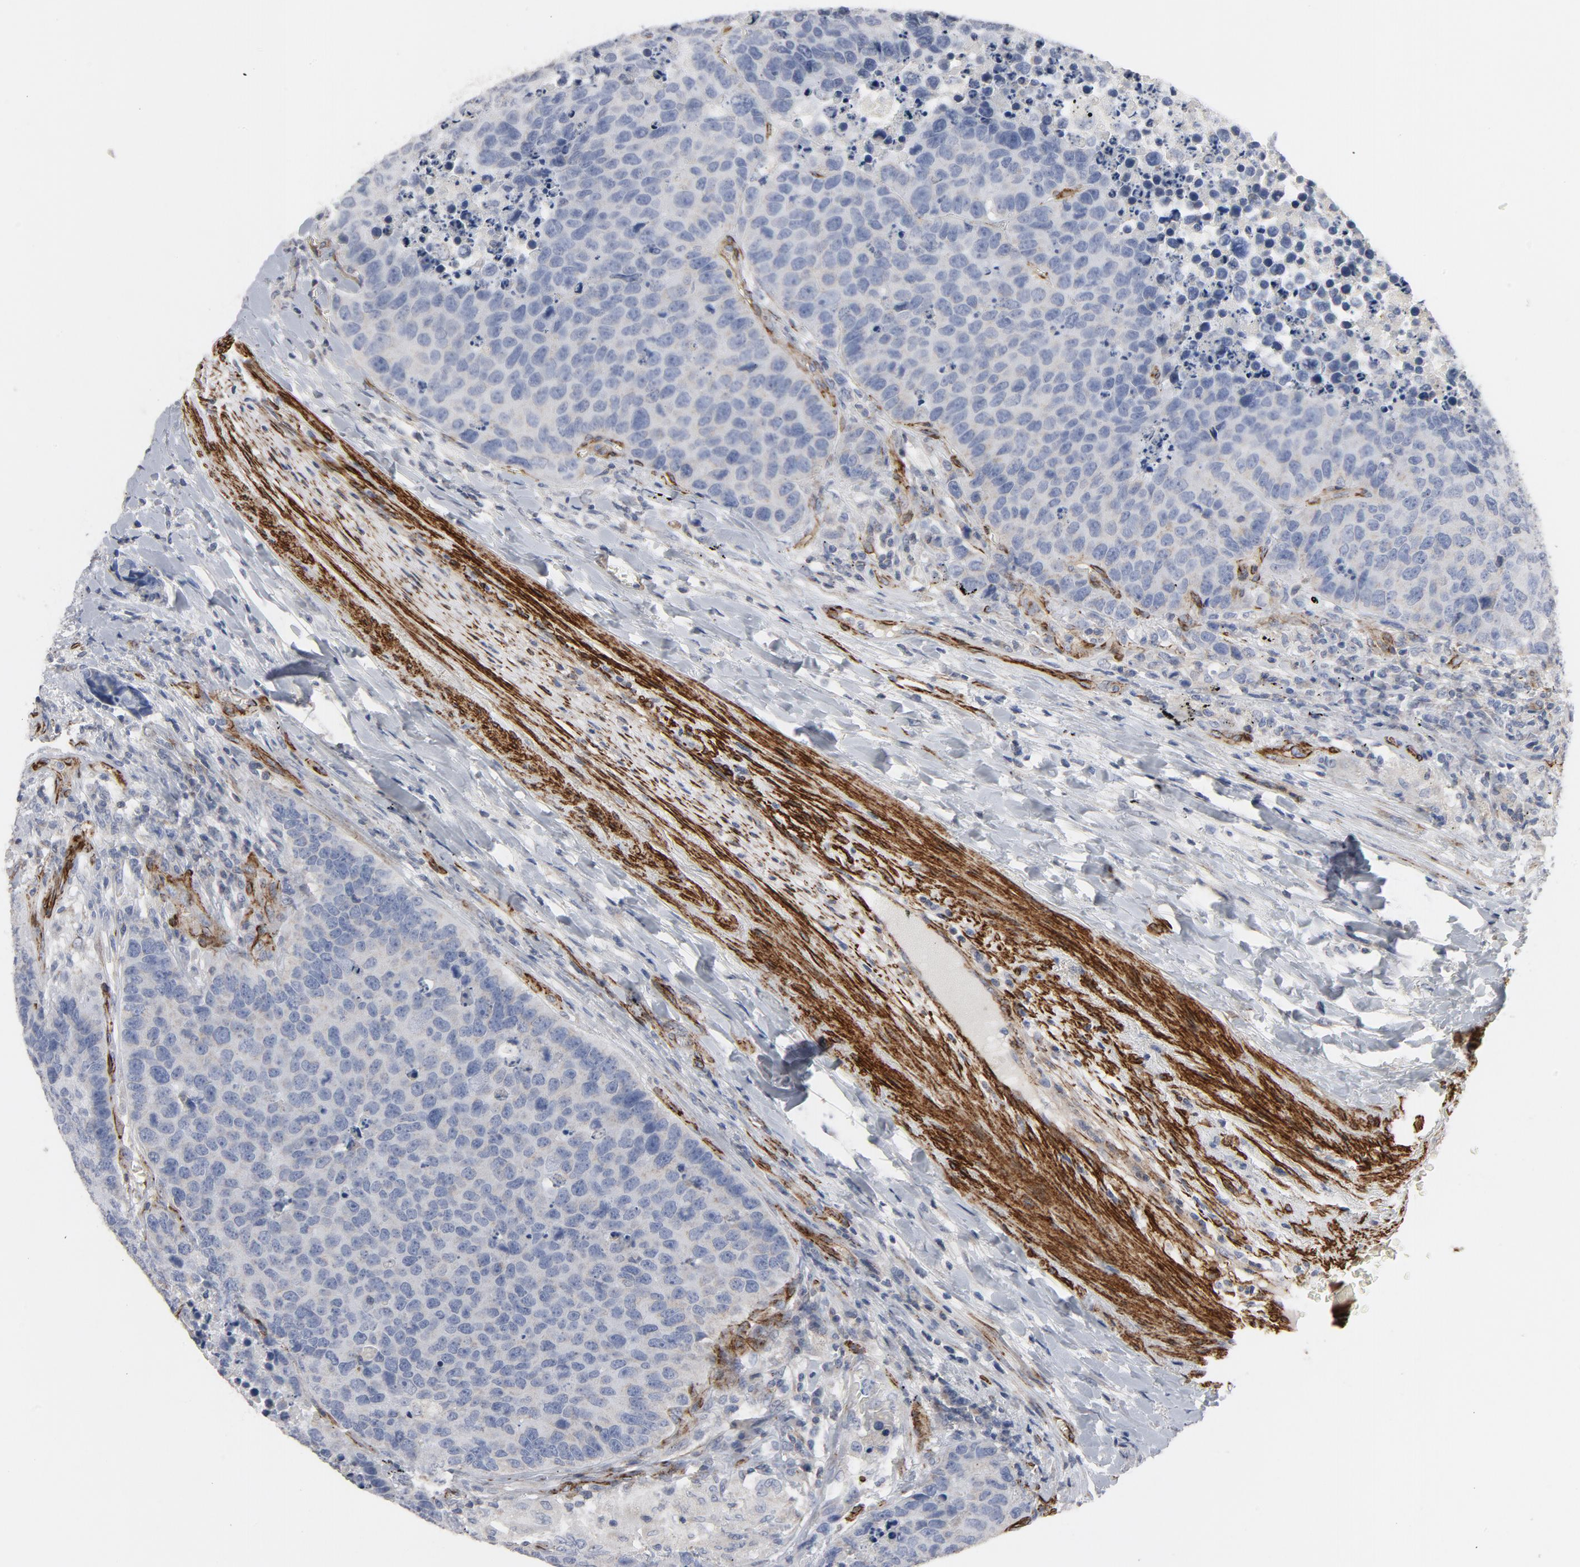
{"staining": {"intensity": "negative", "quantity": "none", "location": "none"}, "tissue": "carcinoid", "cell_type": "Tumor cells", "image_type": "cancer", "snomed": [{"axis": "morphology", "description": "Carcinoid, malignant, NOS"}, {"axis": "topography", "description": "Lung"}], "caption": "Tumor cells are negative for protein expression in human carcinoid (malignant).", "gene": "GNG2", "patient": {"sex": "male", "age": 60}}